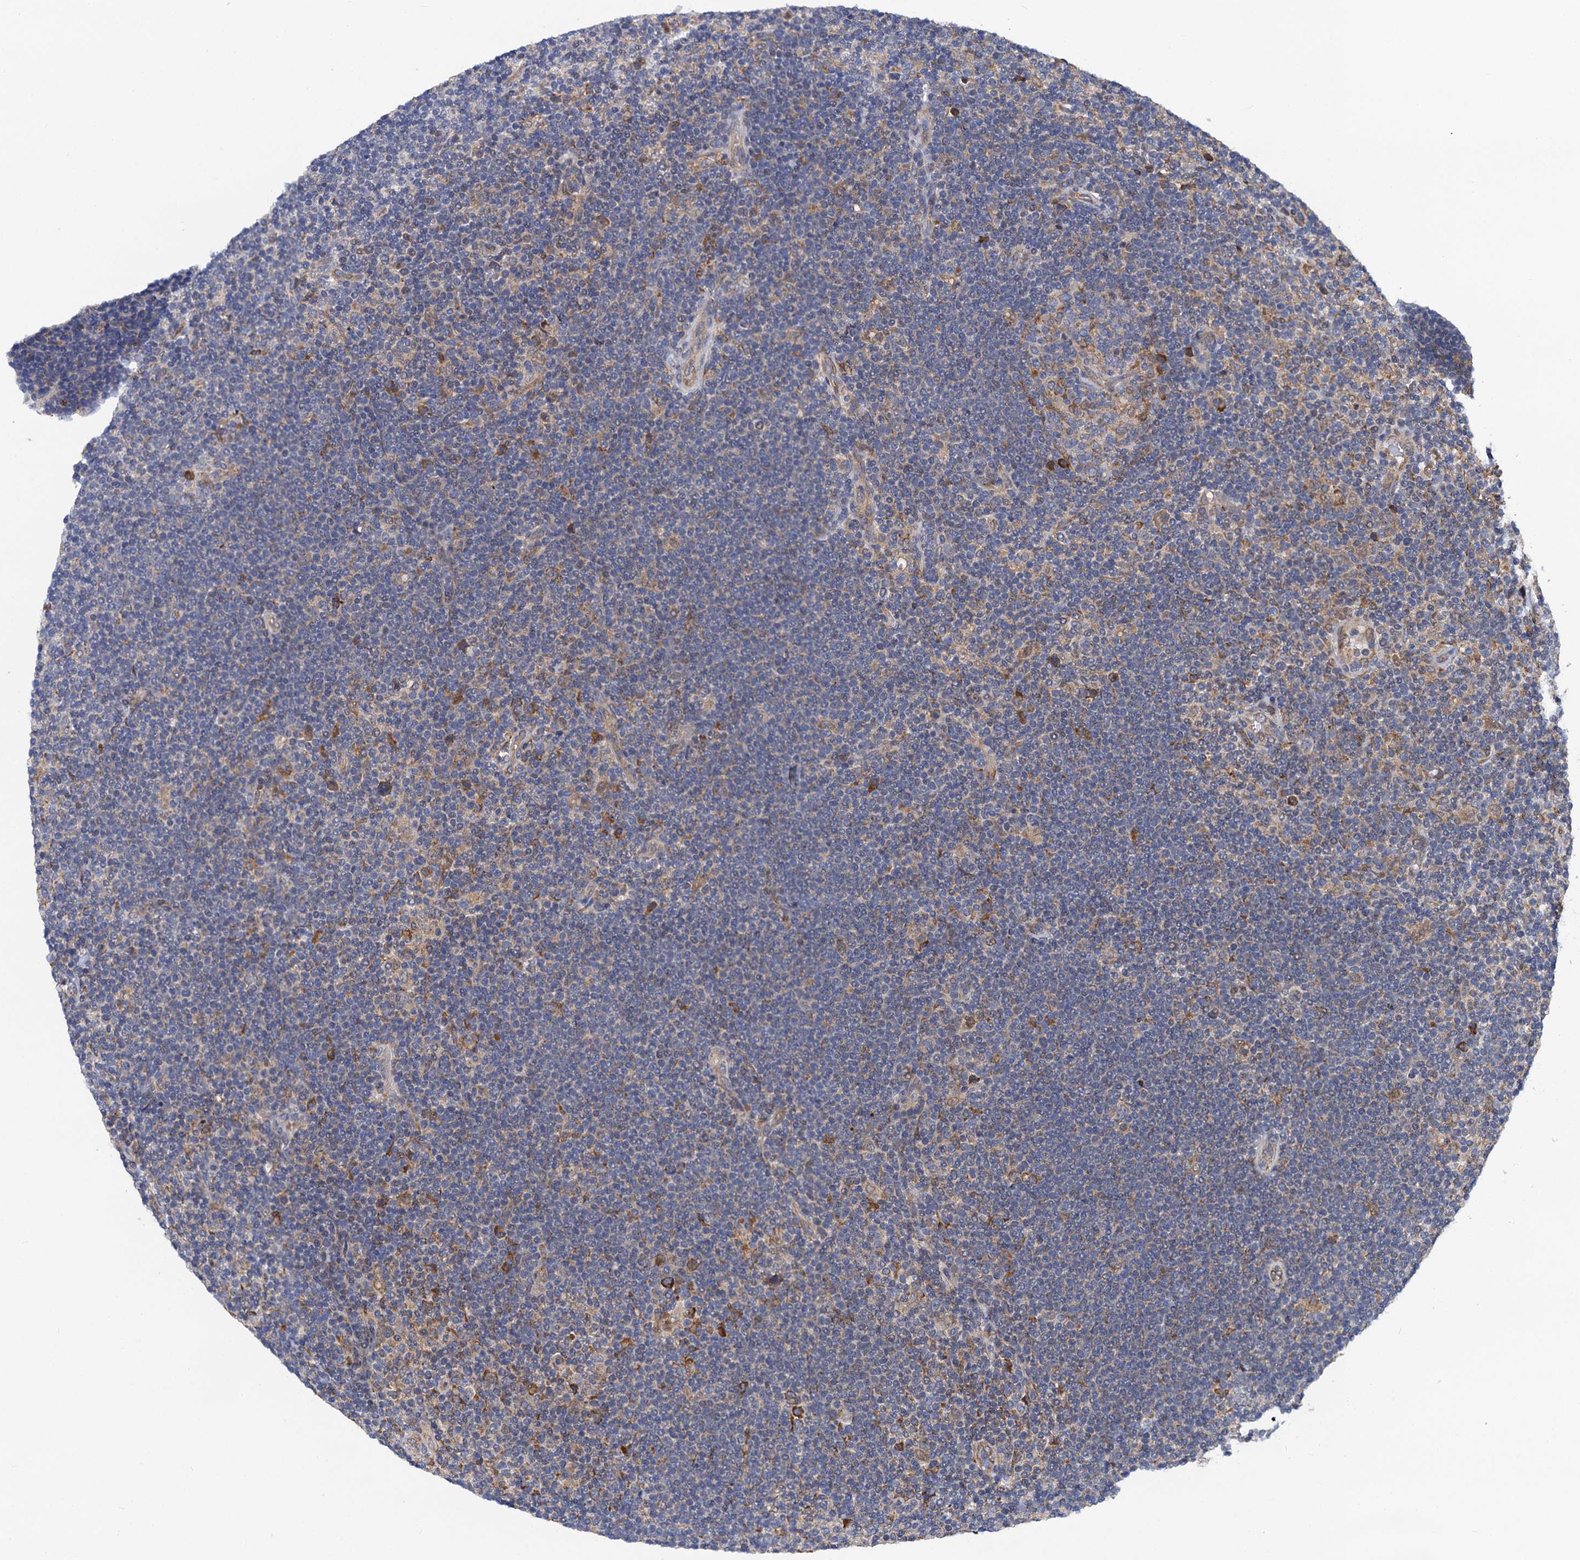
{"staining": {"intensity": "weak", "quantity": ">75%", "location": "cytoplasmic/membranous"}, "tissue": "lymphoma", "cell_type": "Tumor cells", "image_type": "cancer", "snomed": [{"axis": "morphology", "description": "Hodgkin's disease, NOS"}, {"axis": "topography", "description": "Lymph node"}], "caption": "Immunohistochemistry (DAB (3,3'-diaminobenzidine)) staining of human Hodgkin's disease shows weak cytoplasmic/membranous protein positivity in about >75% of tumor cells.", "gene": "PGLS", "patient": {"sex": "female", "age": 57}}